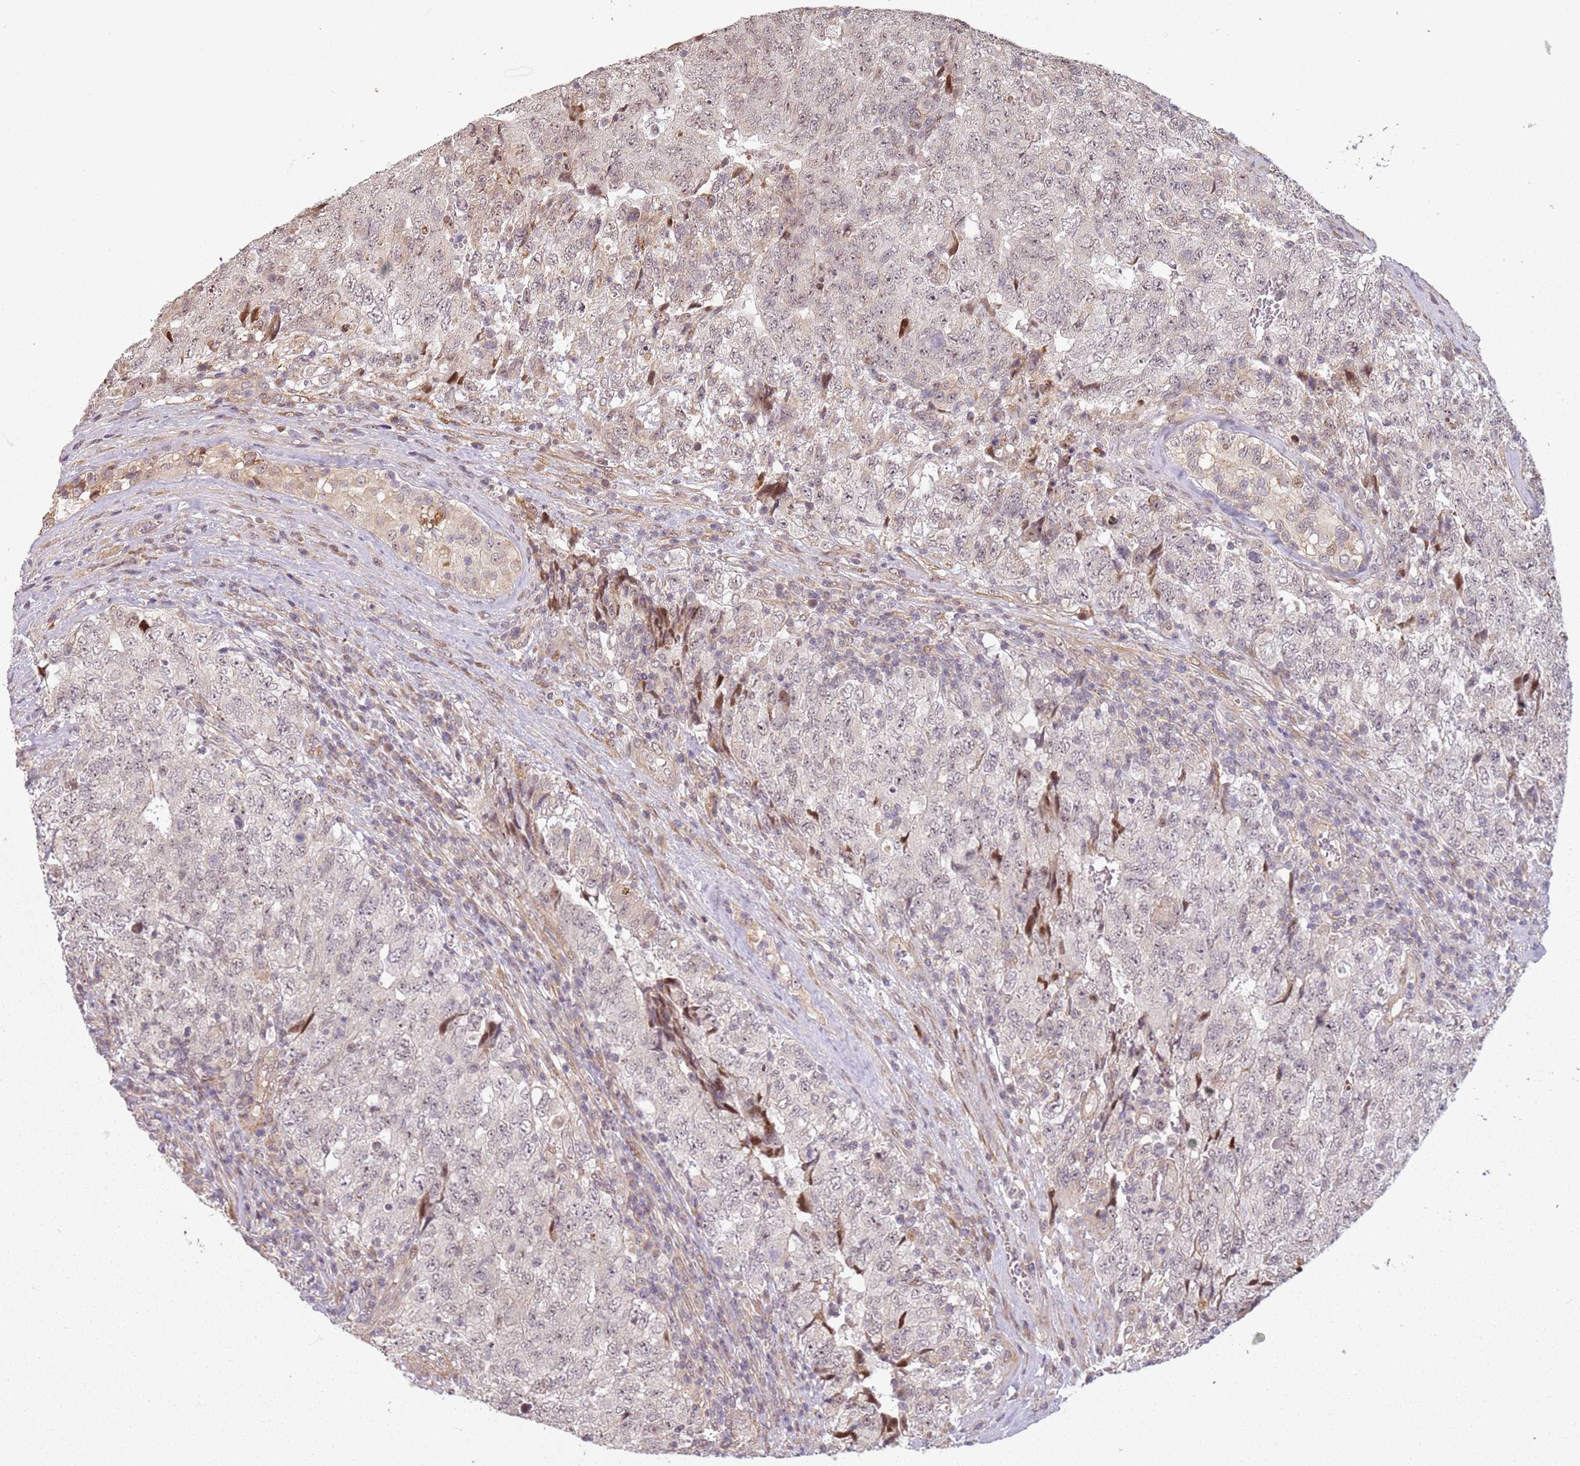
{"staining": {"intensity": "weak", "quantity": "<25%", "location": "cytoplasmic/membranous,nuclear"}, "tissue": "testis cancer", "cell_type": "Tumor cells", "image_type": "cancer", "snomed": [{"axis": "morphology", "description": "Carcinoma, Embryonal, NOS"}, {"axis": "topography", "description": "Testis"}], "caption": "The immunohistochemistry image has no significant positivity in tumor cells of testis embryonal carcinoma tissue.", "gene": "CHURC1", "patient": {"sex": "male", "age": 34}}